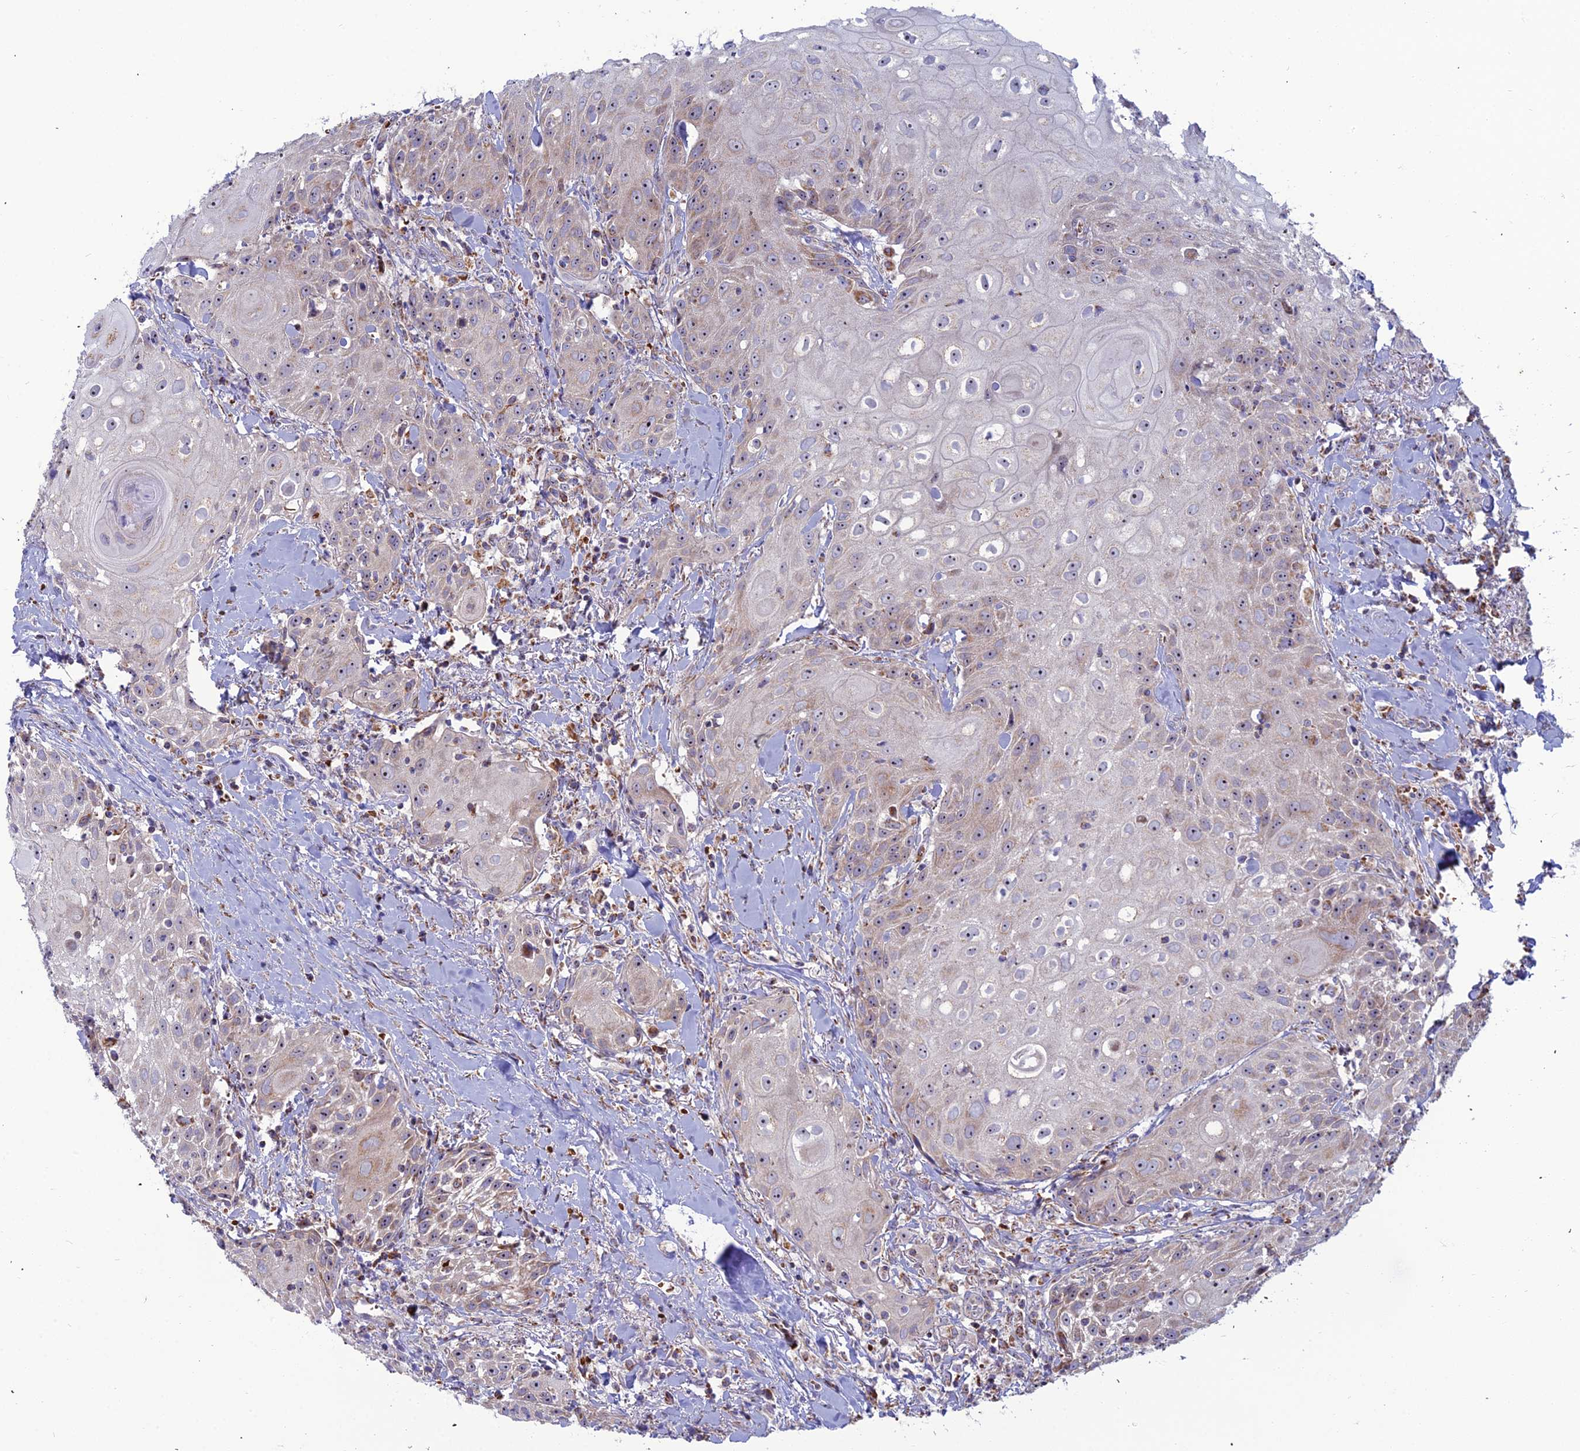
{"staining": {"intensity": "weak", "quantity": "25%-75%", "location": "cytoplasmic/membranous,nuclear"}, "tissue": "head and neck cancer", "cell_type": "Tumor cells", "image_type": "cancer", "snomed": [{"axis": "morphology", "description": "Squamous cell carcinoma, NOS"}, {"axis": "topography", "description": "Oral tissue"}, {"axis": "topography", "description": "Head-Neck"}], "caption": "IHC of human head and neck cancer displays low levels of weak cytoplasmic/membranous and nuclear staining in about 25%-75% of tumor cells.", "gene": "SLC35F4", "patient": {"sex": "female", "age": 82}}